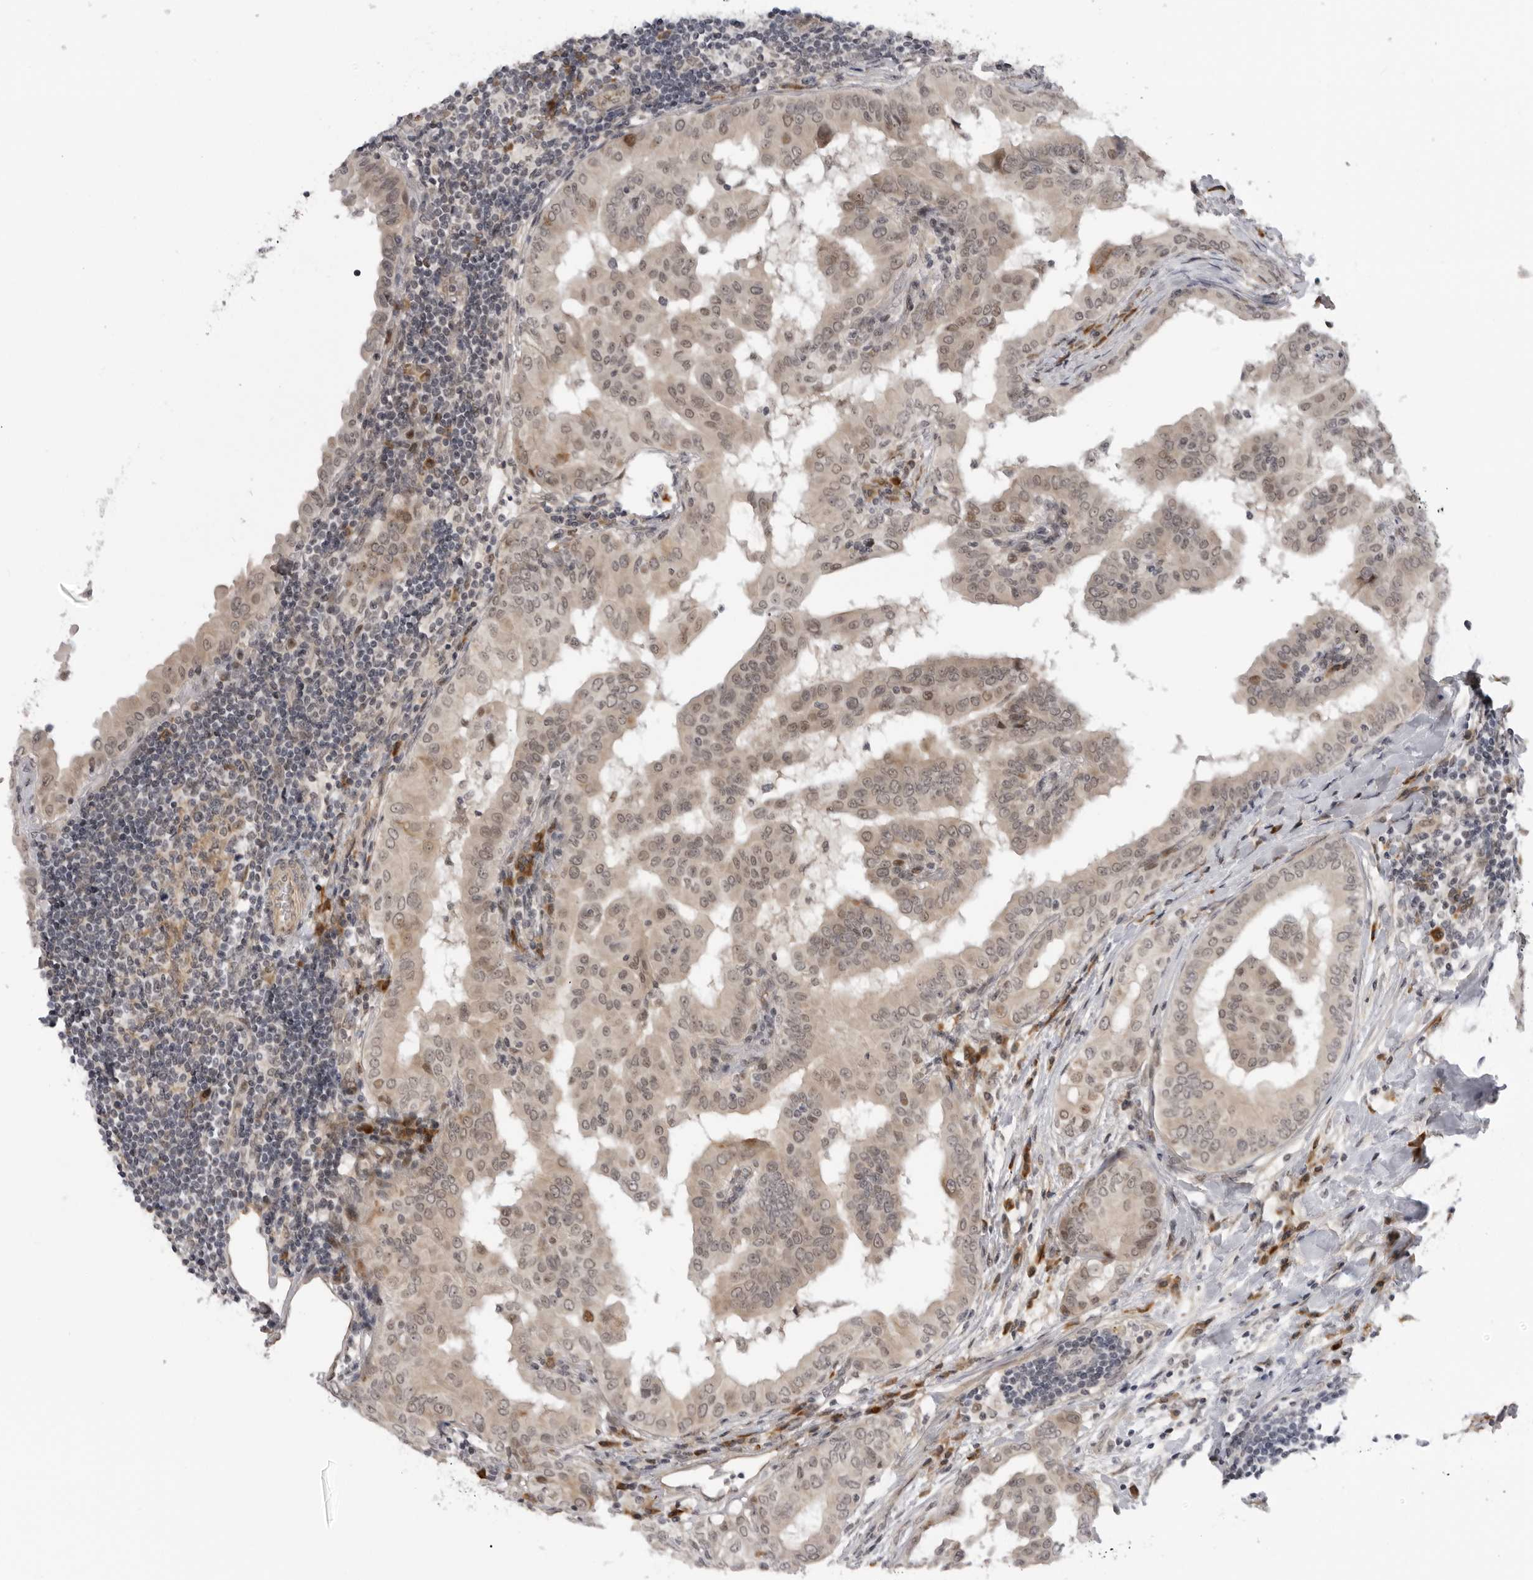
{"staining": {"intensity": "moderate", "quantity": ">75%", "location": "nuclear"}, "tissue": "thyroid cancer", "cell_type": "Tumor cells", "image_type": "cancer", "snomed": [{"axis": "morphology", "description": "Papillary adenocarcinoma, NOS"}, {"axis": "topography", "description": "Thyroid gland"}], "caption": "The photomicrograph reveals staining of thyroid papillary adenocarcinoma, revealing moderate nuclear protein positivity (brown color) within tumor cells.", "gene": "ALPK2", "patient": {"sex": "male", "age": 33}}